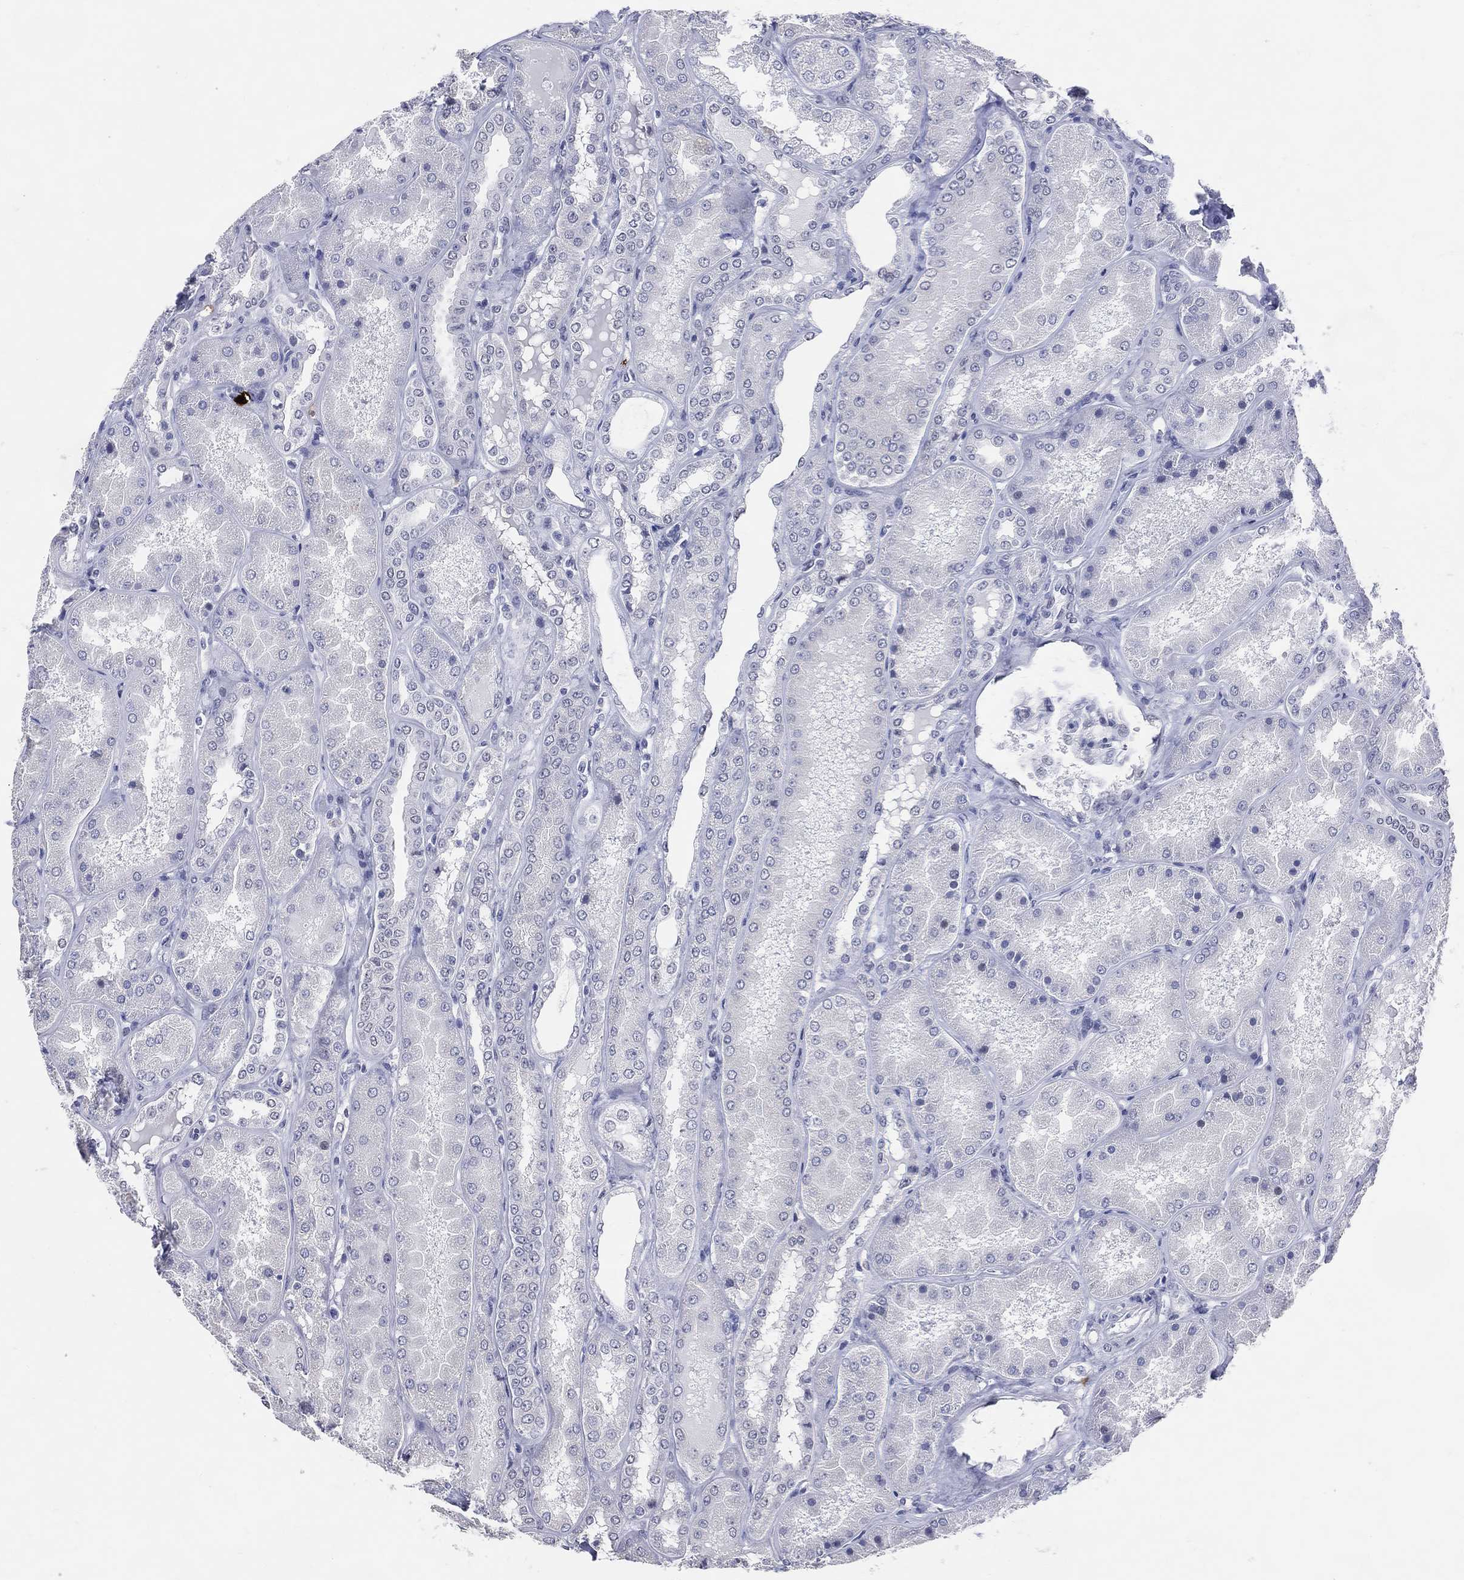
{"staining": {"intensity": "negative", "quantity": "none", "location": "none"}, "tissue": "kidney", "cell_type": "Cells in glomeruli", "image_type": "normal", "snomed": [{"axis": "morphology", "description": "Normal tissue, NOS"}, {"axis": "topography", "description": "Kidney"}], "caption": "Immunohistochemical staining of normal human kidney shows no significant positivity in cells in glomeruli. (DAB immunohistochemistry (IHC), high magnification).", "gene": "CFAP58", "patient": {"sex": "female", "age": 56}}